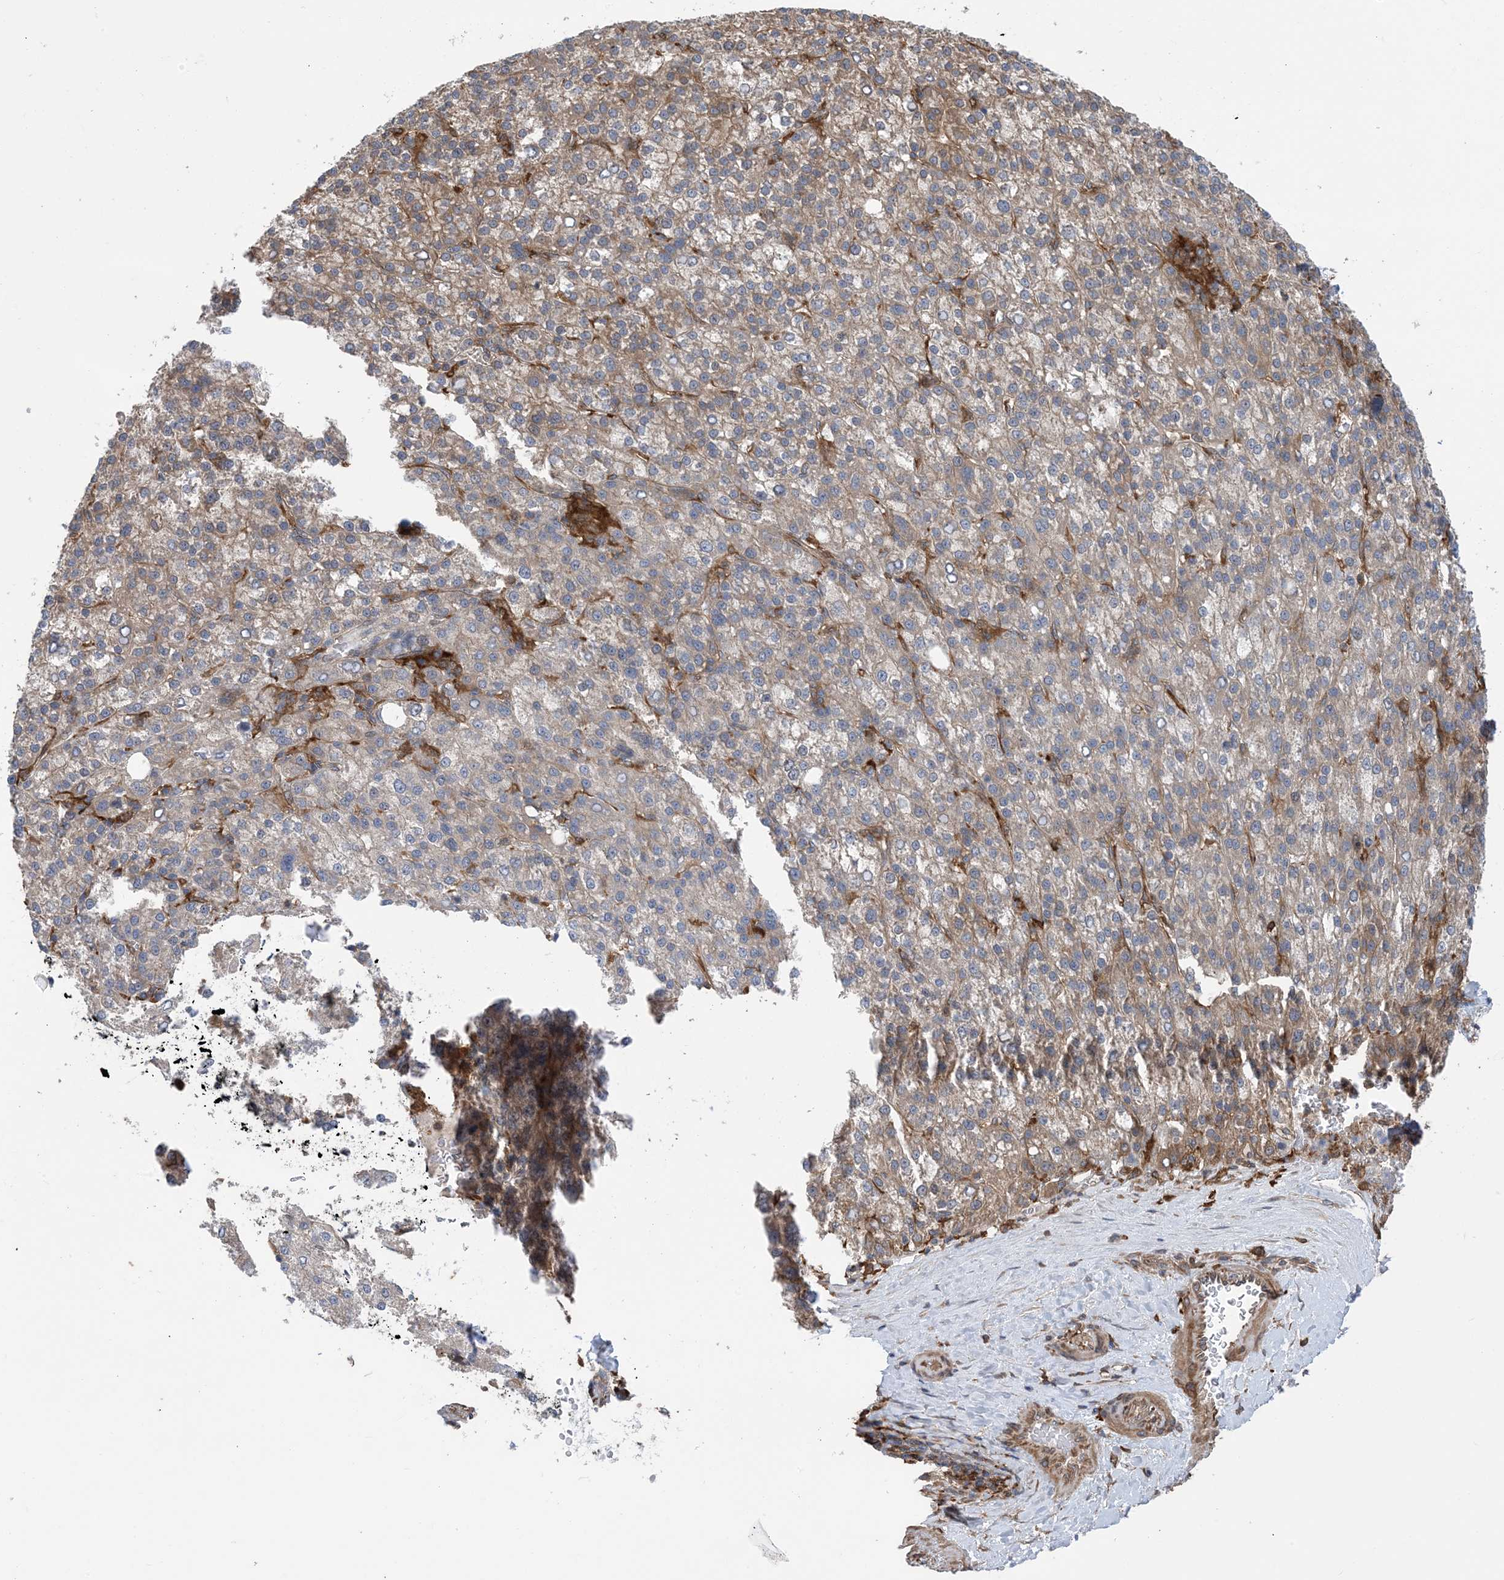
{"staining": {"intensity": "weak", "quantity": "<25%", "location": "cytoplasmic/membranous"}, "tissue": "liver cancer", "cell_type": "Tumor cells", "image_type": "cancer", "snomed": [{"axis": "morphology", "description": "Carcinoma, Hepatocellular, NOS"}, {"axis": "topography", "description": "Liver"}], "caption": "Protein analysis of liver cancer (hepatocellular carcinoma) demonstrates no significant expression in tumor cells. (Immunohistochemistry, brightfield microscopy, high magnification).", "gene": "HS1BP3", "patient": {"sex": "female", "age": 58}}